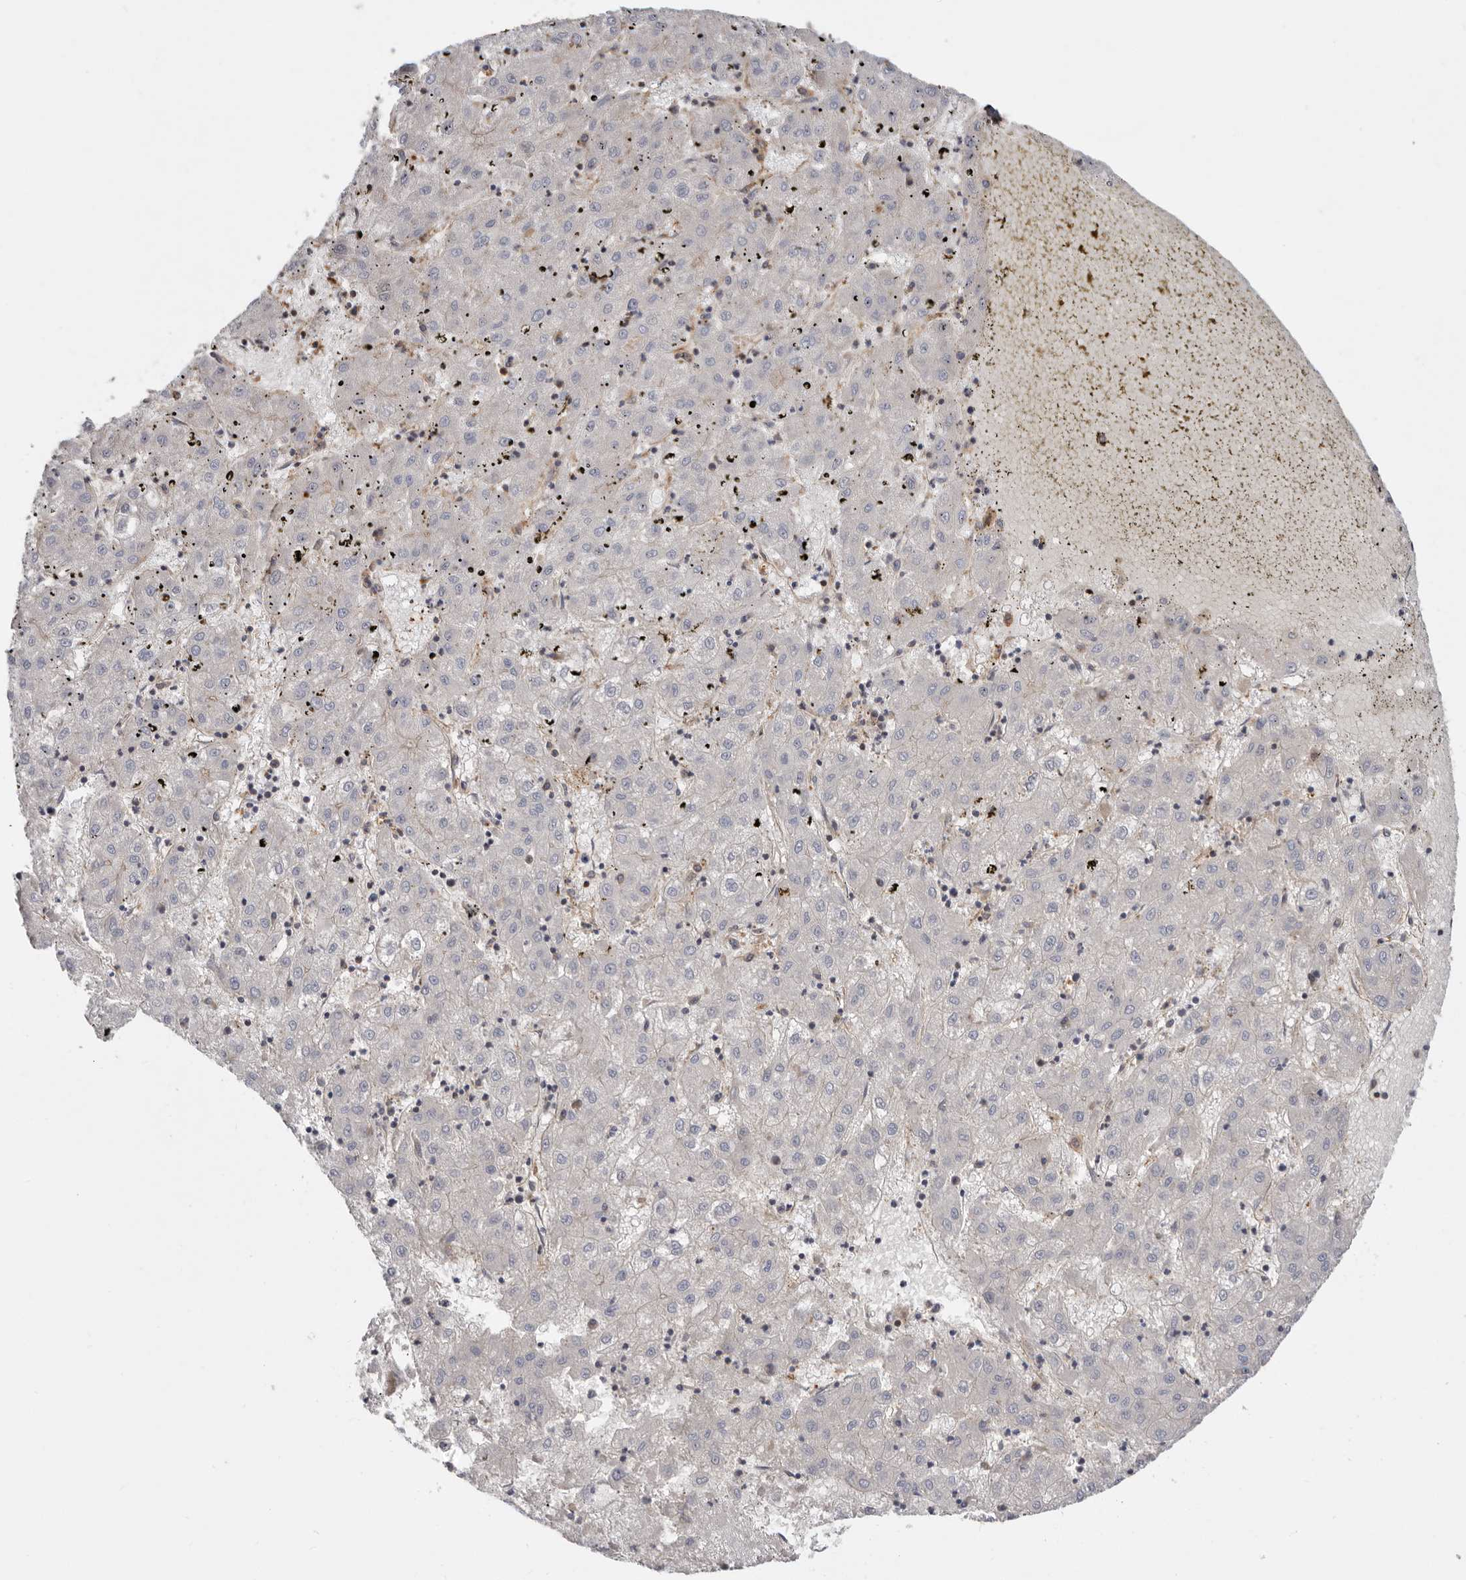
{"staining": {"intensity": "weak", "quantity": "<25%", "location": "cytoplasmic/membranous"}, "tissue": "liver cancer", "cell_type": "Tumor cells", "image_type": "cancer", "snomed": [{"axis": "morphology", "description": "Carcinoma, Hepatocellular, NOS"}, {"axis": "topography", "description": "Liver"}], "caption": "Liver cancer (hepatocellular carcinoma) stained for a protein using immunohistochemistry (IHC) reveals no positivity tumor cells.", "gene": "TMC7", "patient": {"sex": "male", "age": 72}}